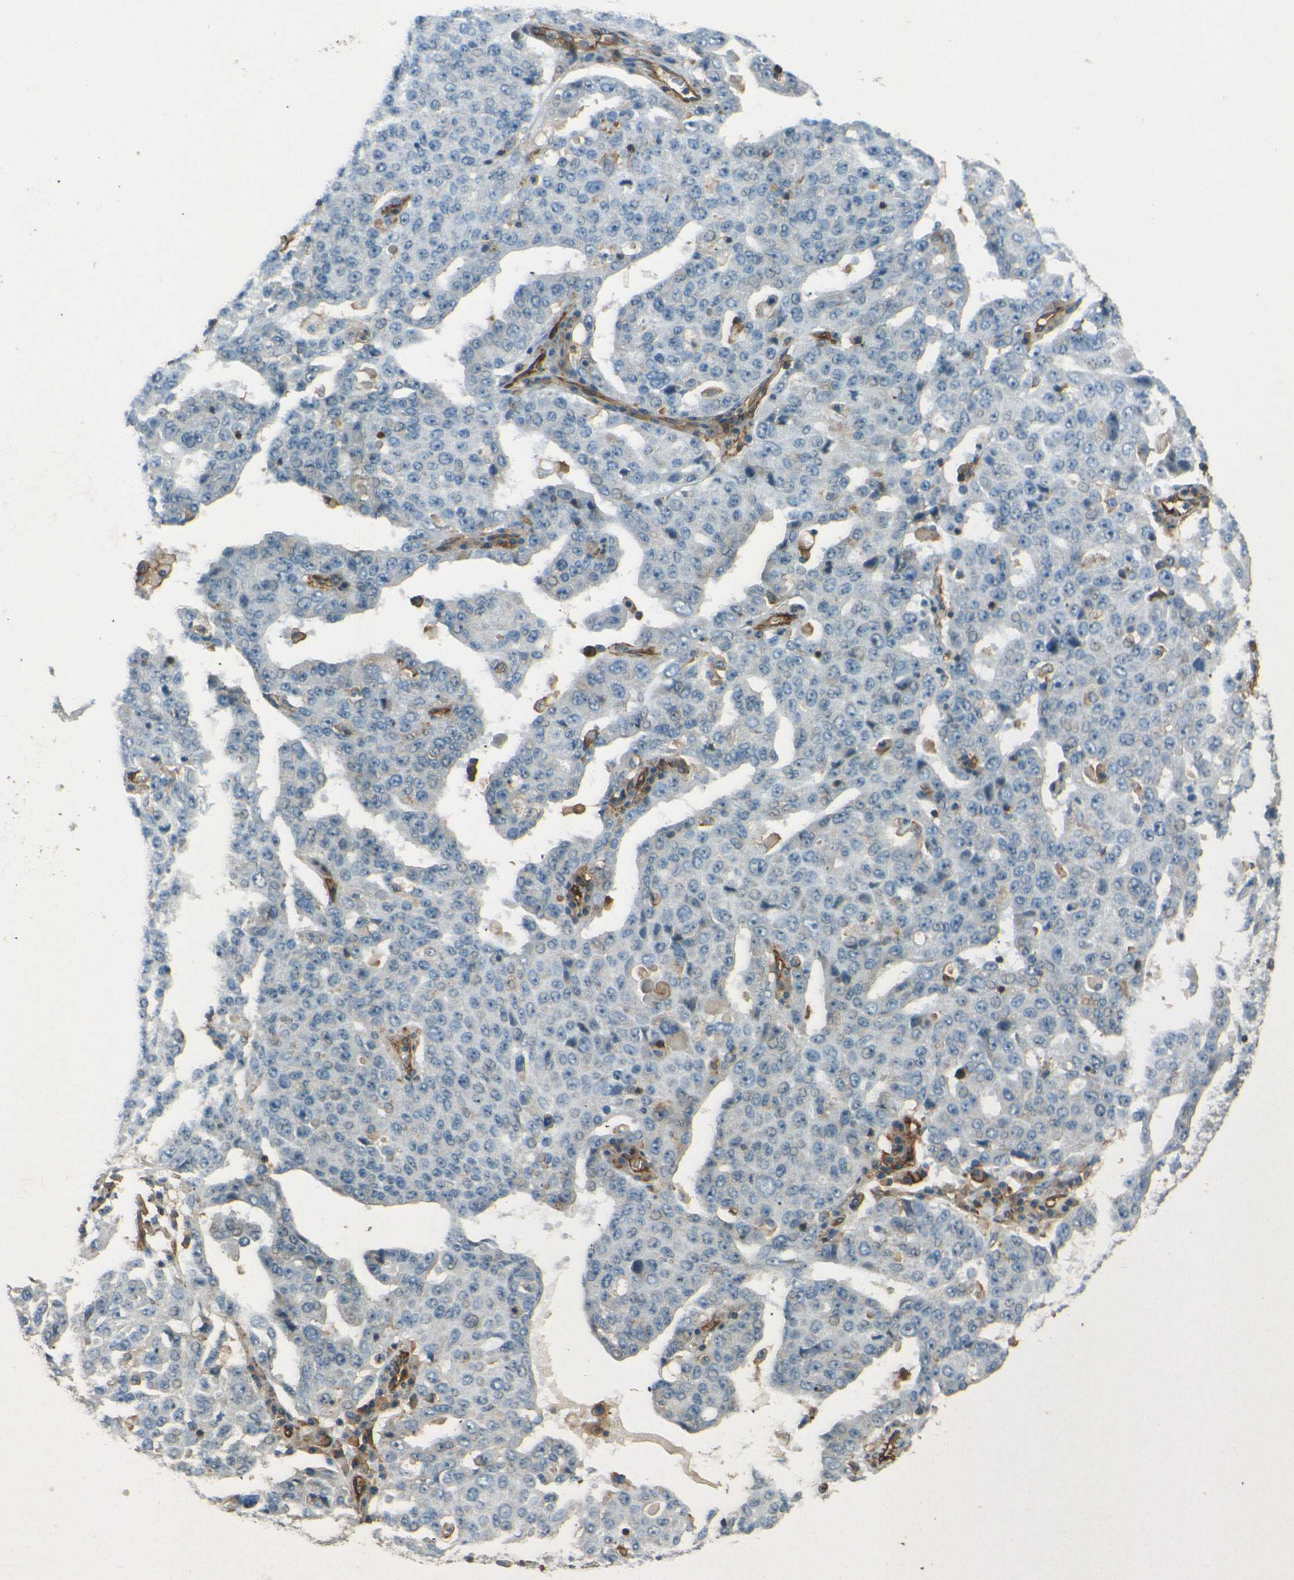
{"staining": {"intensity": "negative", "quantity": "none", "location": "none"}, "tissue": "ovarian cancer", "cell_type": "Tumor cells", "image_type": "cancer", "snomed": [{"axis": "morphology", "description": "Carcinoma, endometroid"}, {"axis": "topography", "description": "Ovary"}], "caption": "Immunohistochemistry (IHC) histopathology image of ovarian cancer stained for a protein (brown), which exhibits no expression in tumor cells.", "gene": "ENTPD1", "patient": {"sex": "female", "age": 62}}